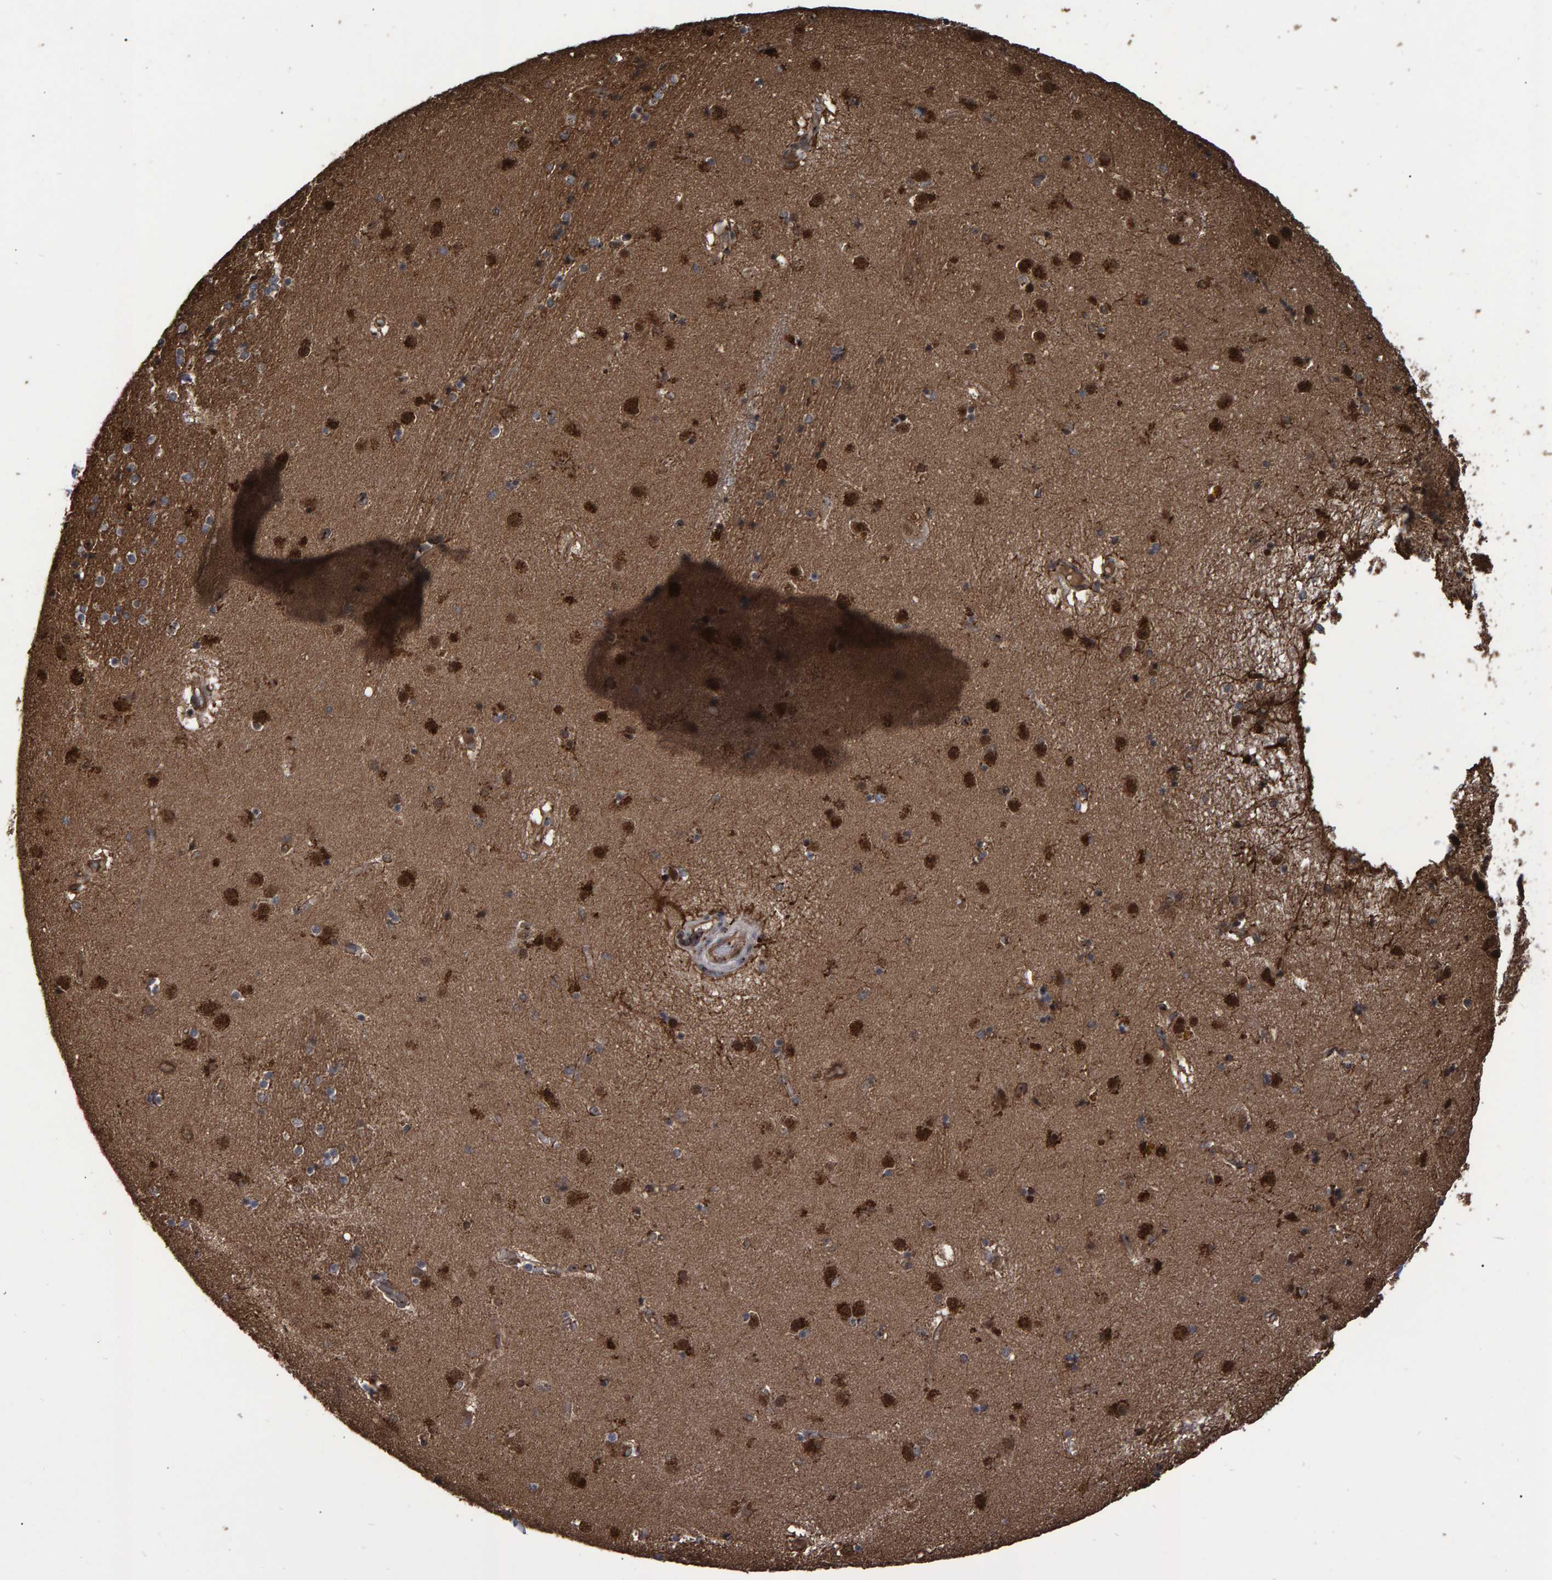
{"staining": {"intensity": "strong", "quantity": "25%-75%", "location": "cytoplasmic/membranous"}, "tissue": "caudate", "cell_type": "Glial cells", "image_type": "normal", "snomed": [{"axis": "morphology", "description": "Normal tissue, NOS"}, {"axis": "topography", "description": "Lateral ventricle wall"}], "caption": "A histopathology image of human caudate stained for a protein shows strong cytoplasmic/membranous brown staining in glial cells. (Brightfield microscopy of DAB IHC at high magnification).", "gene": "TRIM68", "patient": {"sex": "male", "age": 70}}